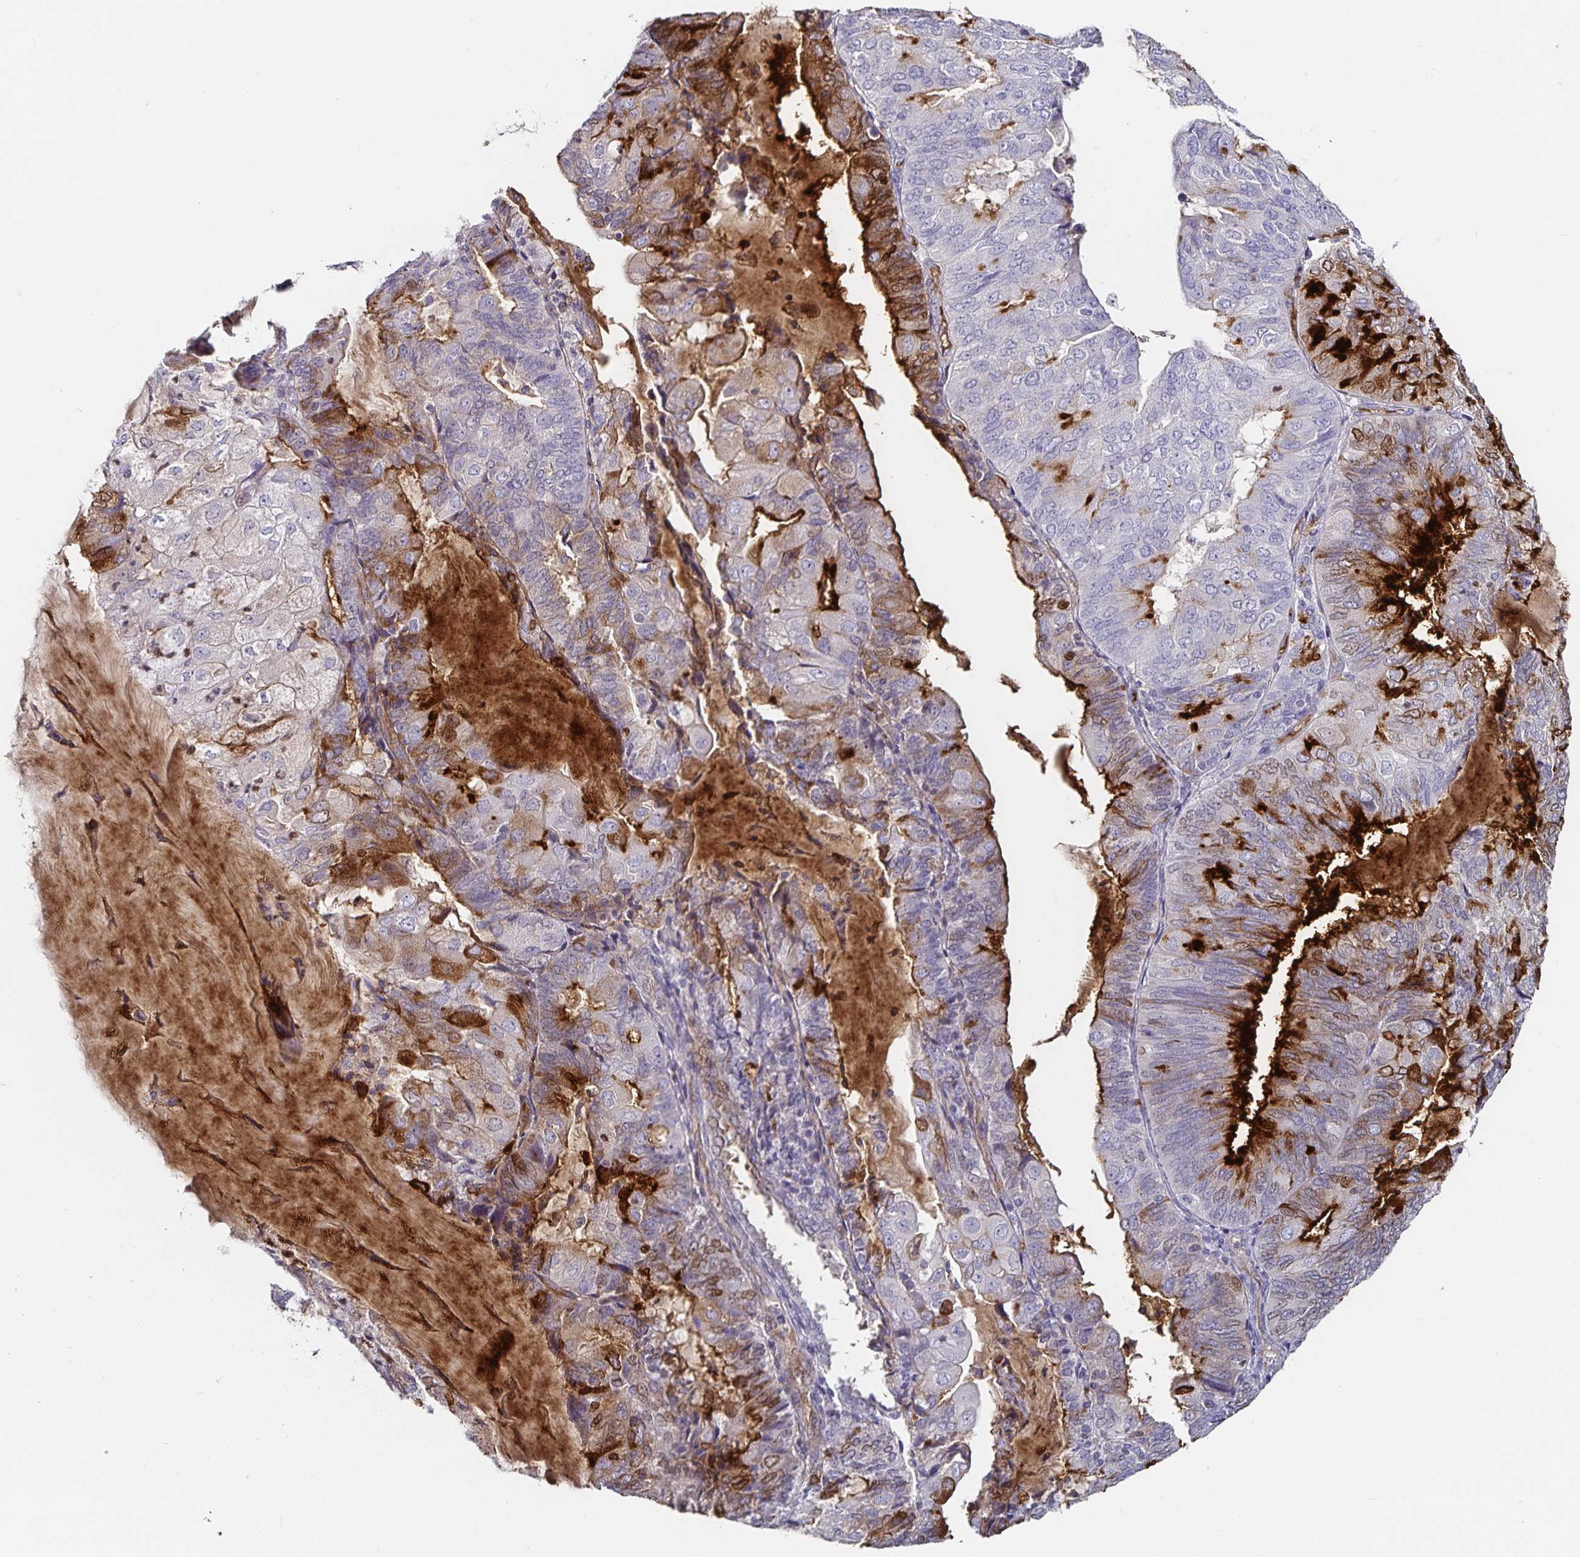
{"staining": {"intensity": "strong", "quantity": "<25%", "location": "cytoplasmic/membranous"}, "tissue": "endometrial cancer", "cell_type": "Tumor cells", "image_type": "cancer", "snomed": [{"axis": "morphology", "description": "Adenocarcinoma, NOS"}, {"axis": "topography", "description": "Endometrium"}], "caption": "A medium amount of strong cytoplasmic/membranous positivity is appreciated in about <25% of tumor cells in endometrial cancer tissue. The staining is performed using DAB brown chromogen to label protein expression. The nuclei are counter-stained blue using hematoxylin.", "gene": "PODXL", "patient": {"sex": "female", "age": 81}}